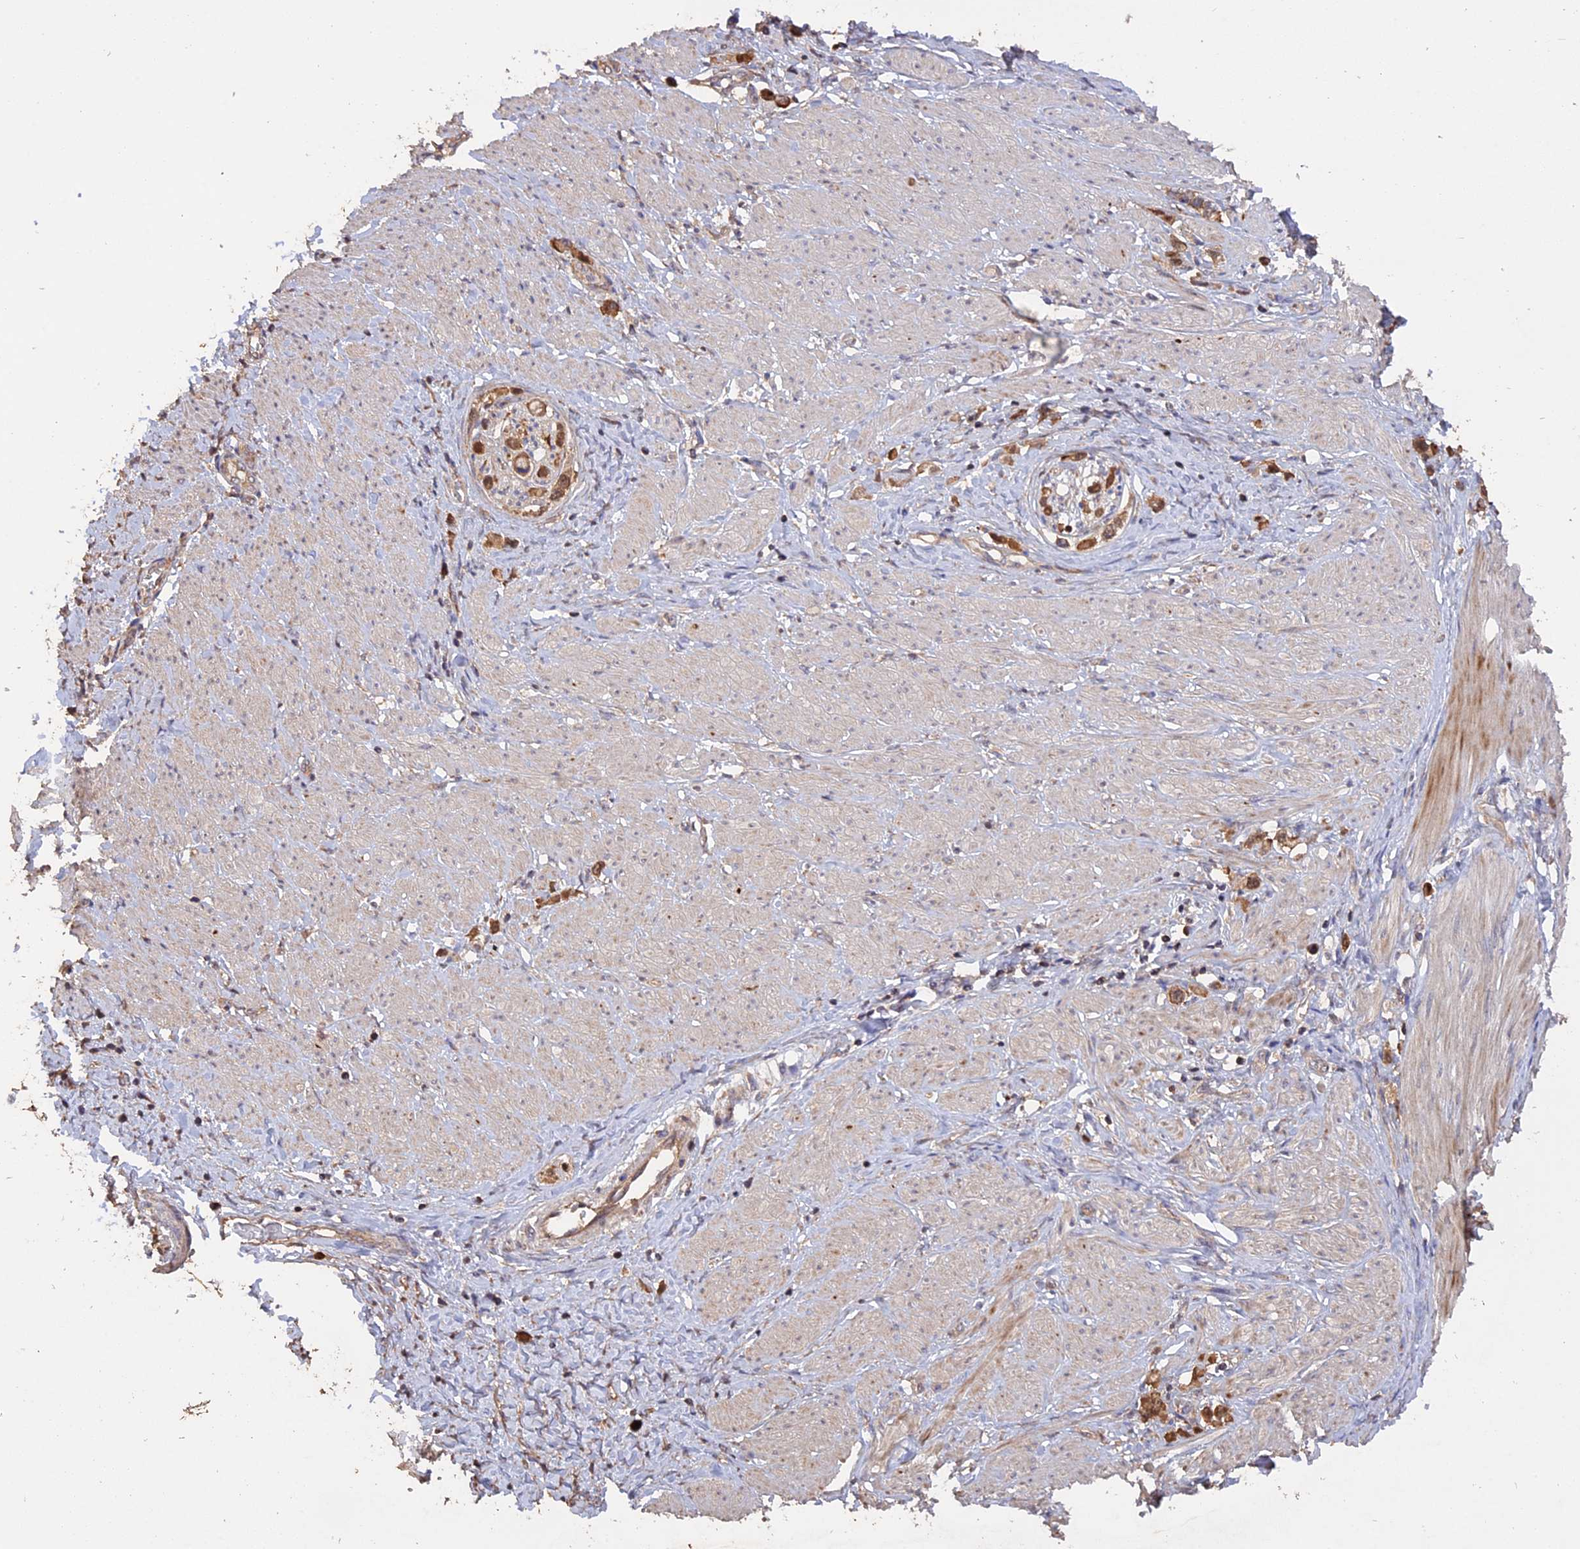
{"staining": {"intensity": "moderate", "quantity": ">75%", "location": "cytoplasmic/membranous,nuclear"}, "tissue": "stomach cancer", "cell_type": "Tumor cells", "image_type": "cancer", "snomed": [{"axis": "morphology", "description": "Adenocarcinoma, NOS"}, {"axis": "topography", "description": "Stomach"}], "caption": "Protein expression analysis of stomach cancer (adenocarcinoma) demonstrates moderate cytoplasmic/membranous and nuclear positivity in approximately >75% of tumor cells. The protein is stained brown, and the nuclei are stained in blue (DAB (3,3'-diaminobenzidine) IHC with brightfield microscopy, high magnification).", "gene": "RASAL1", "patient": {"sex": "female", "age": 65}}